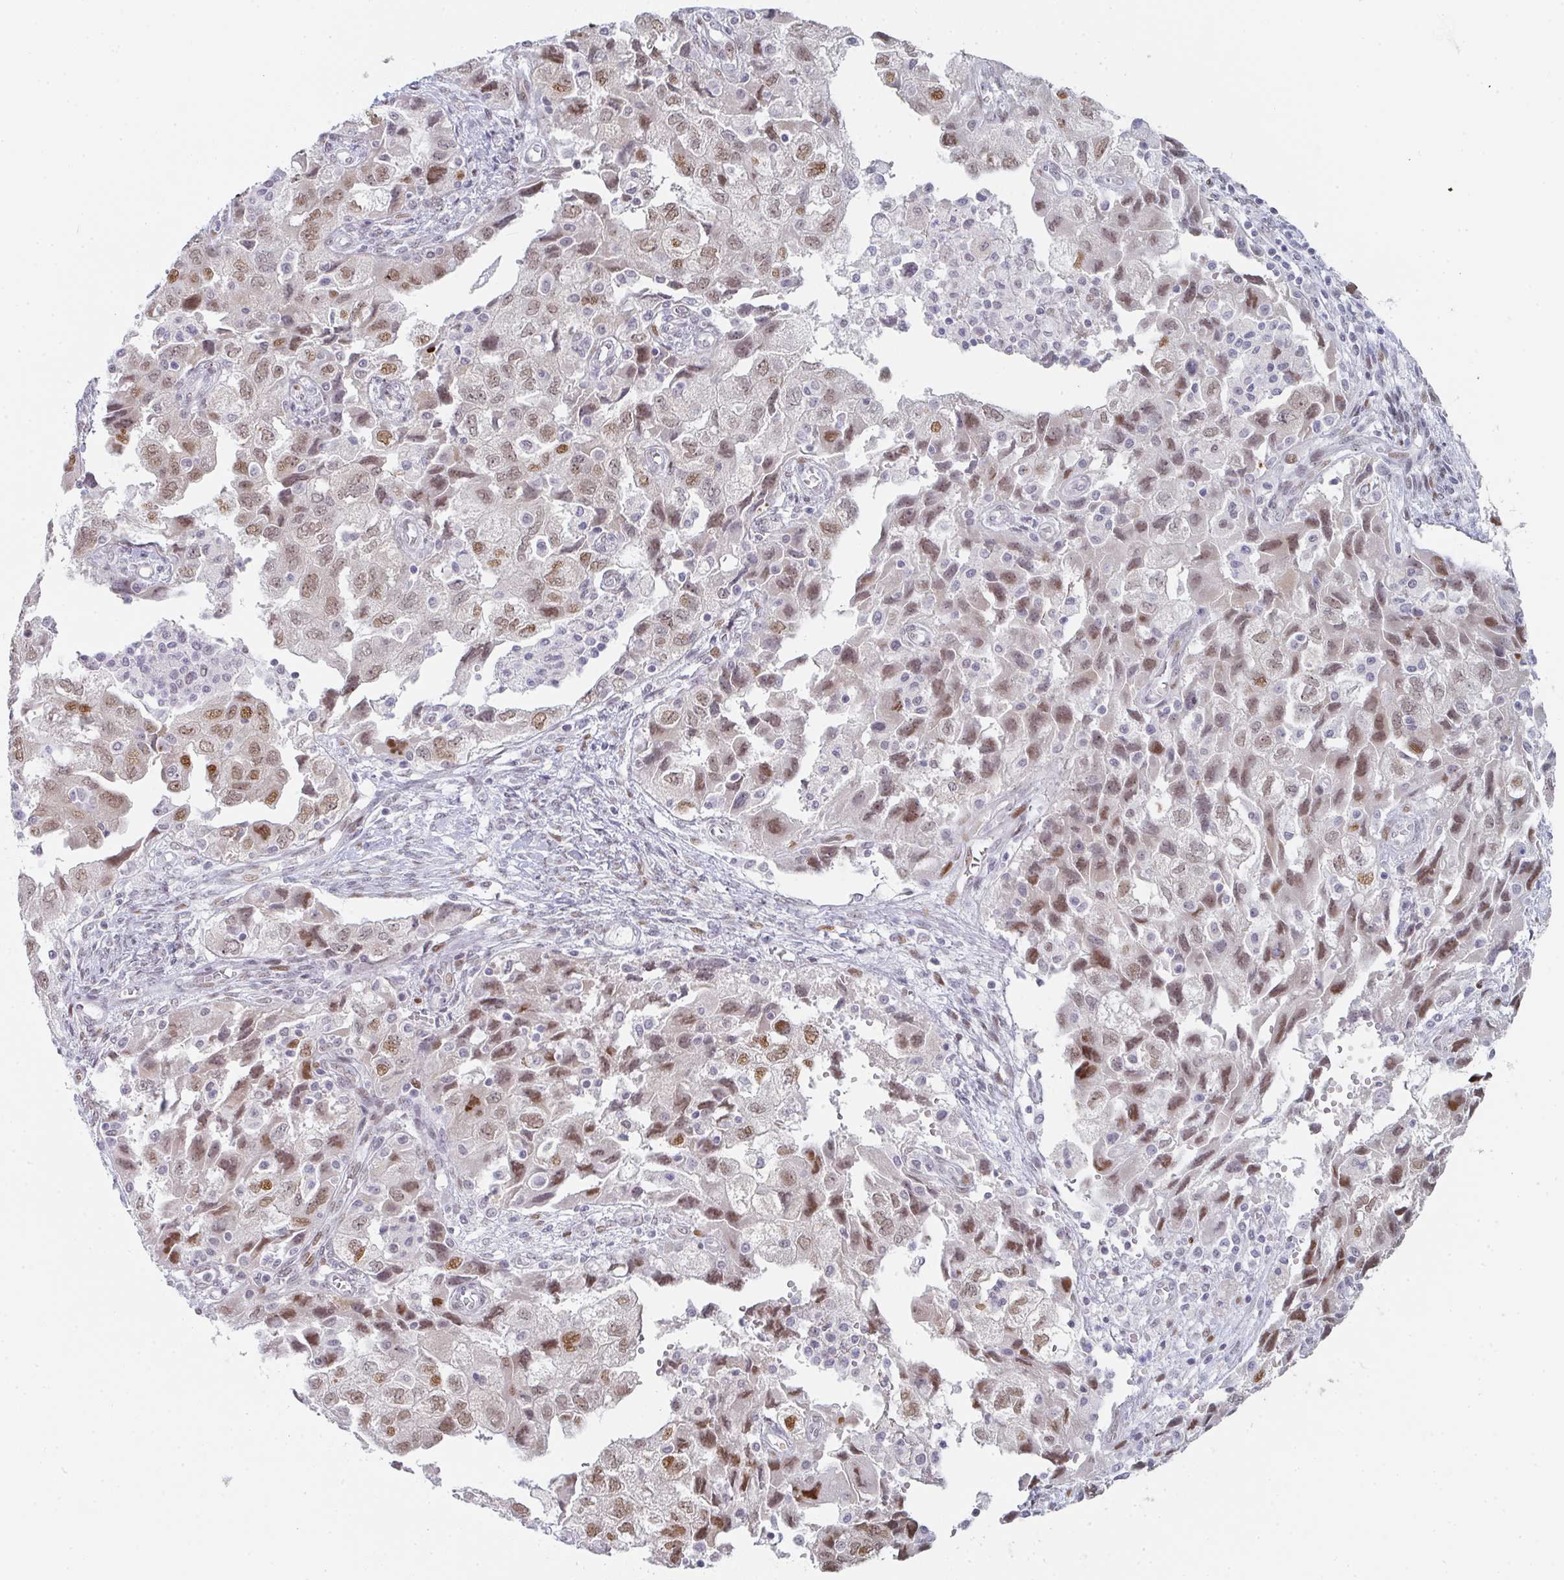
{"staining": {"intensity": "moderate", "quantity": "25%-75%", "location": "nuclear"}, "tissue": "ovarian cancer", "cell_type": "Tumor cells", "image_type": "cancer", "snomed": [{"axis": "morphology", "description": "Carcinoma, NOS"}, {"axis": "morphology", "description": "Cystadenocarcinoma, serous, NOS"}, {"axis": "topography", "description": "Ovary"}], "caption": "A brown stain labels moderate nuclear expression of a protein in ovarian serous cystadenocarcinoma tumor cells.", "gene": "POU2AF2", "patient": {"sex": "female", "age": 69}}